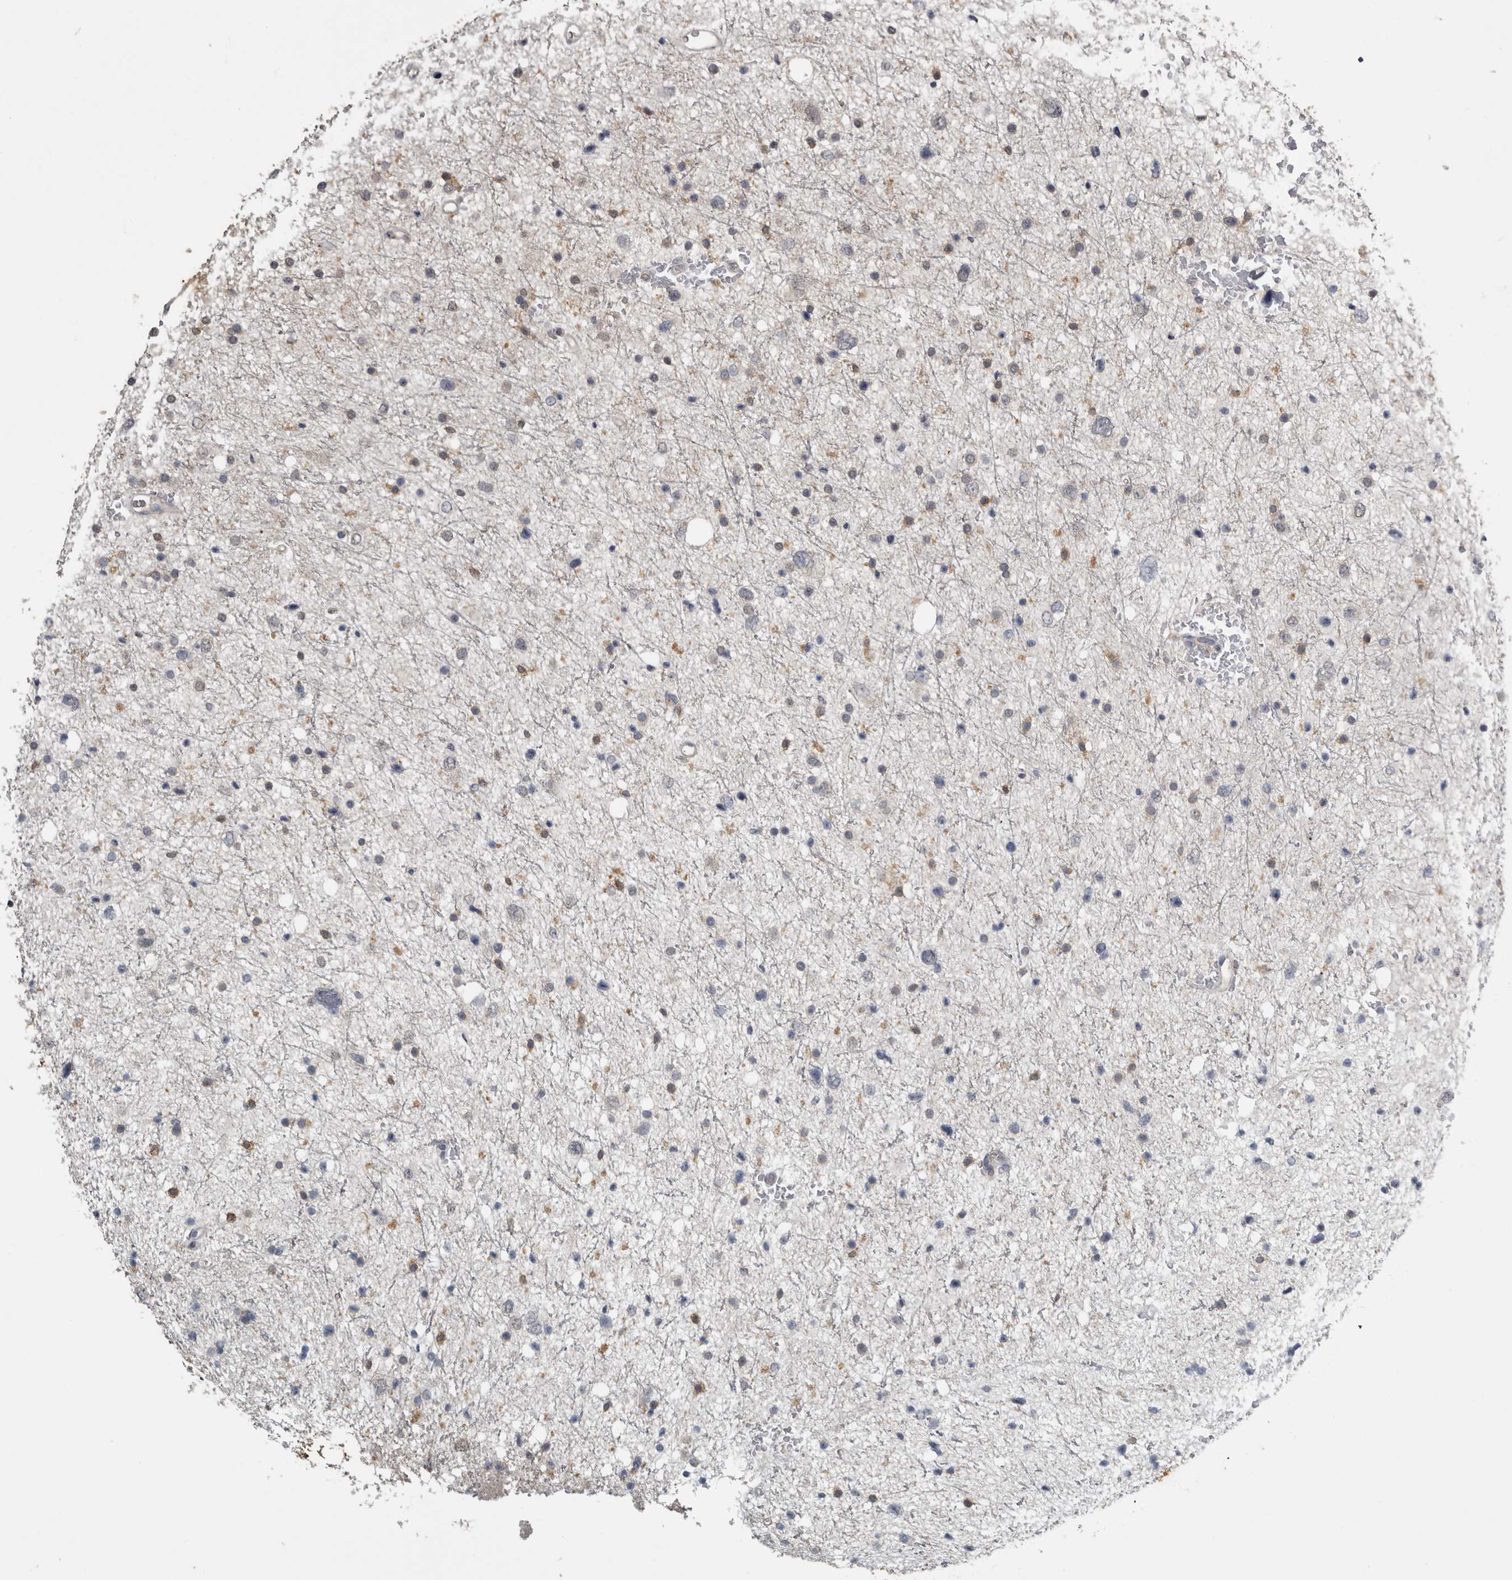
{"staining": {"intensity": "weak", "quantity": "<25%", "location": "cytoplasmic/membranous"}, "tissue": "glioma", "cell_type": "Tumor cells", "image_type": "cancer", "snomed": [{"axis": "morphology", "description": "Glioma, malignant, Low grade"}, {"axis": "topography", "description": "Brain"}], "caption": "A high-resolution photomicrograph shows immunohistochemistry (IHC) staining of malignant low-grade glioma, which demonstrates no significant positivity in tumor cells.", "gene": "PIK3AP1", "patient": {"sex": "female", "age": 37}}